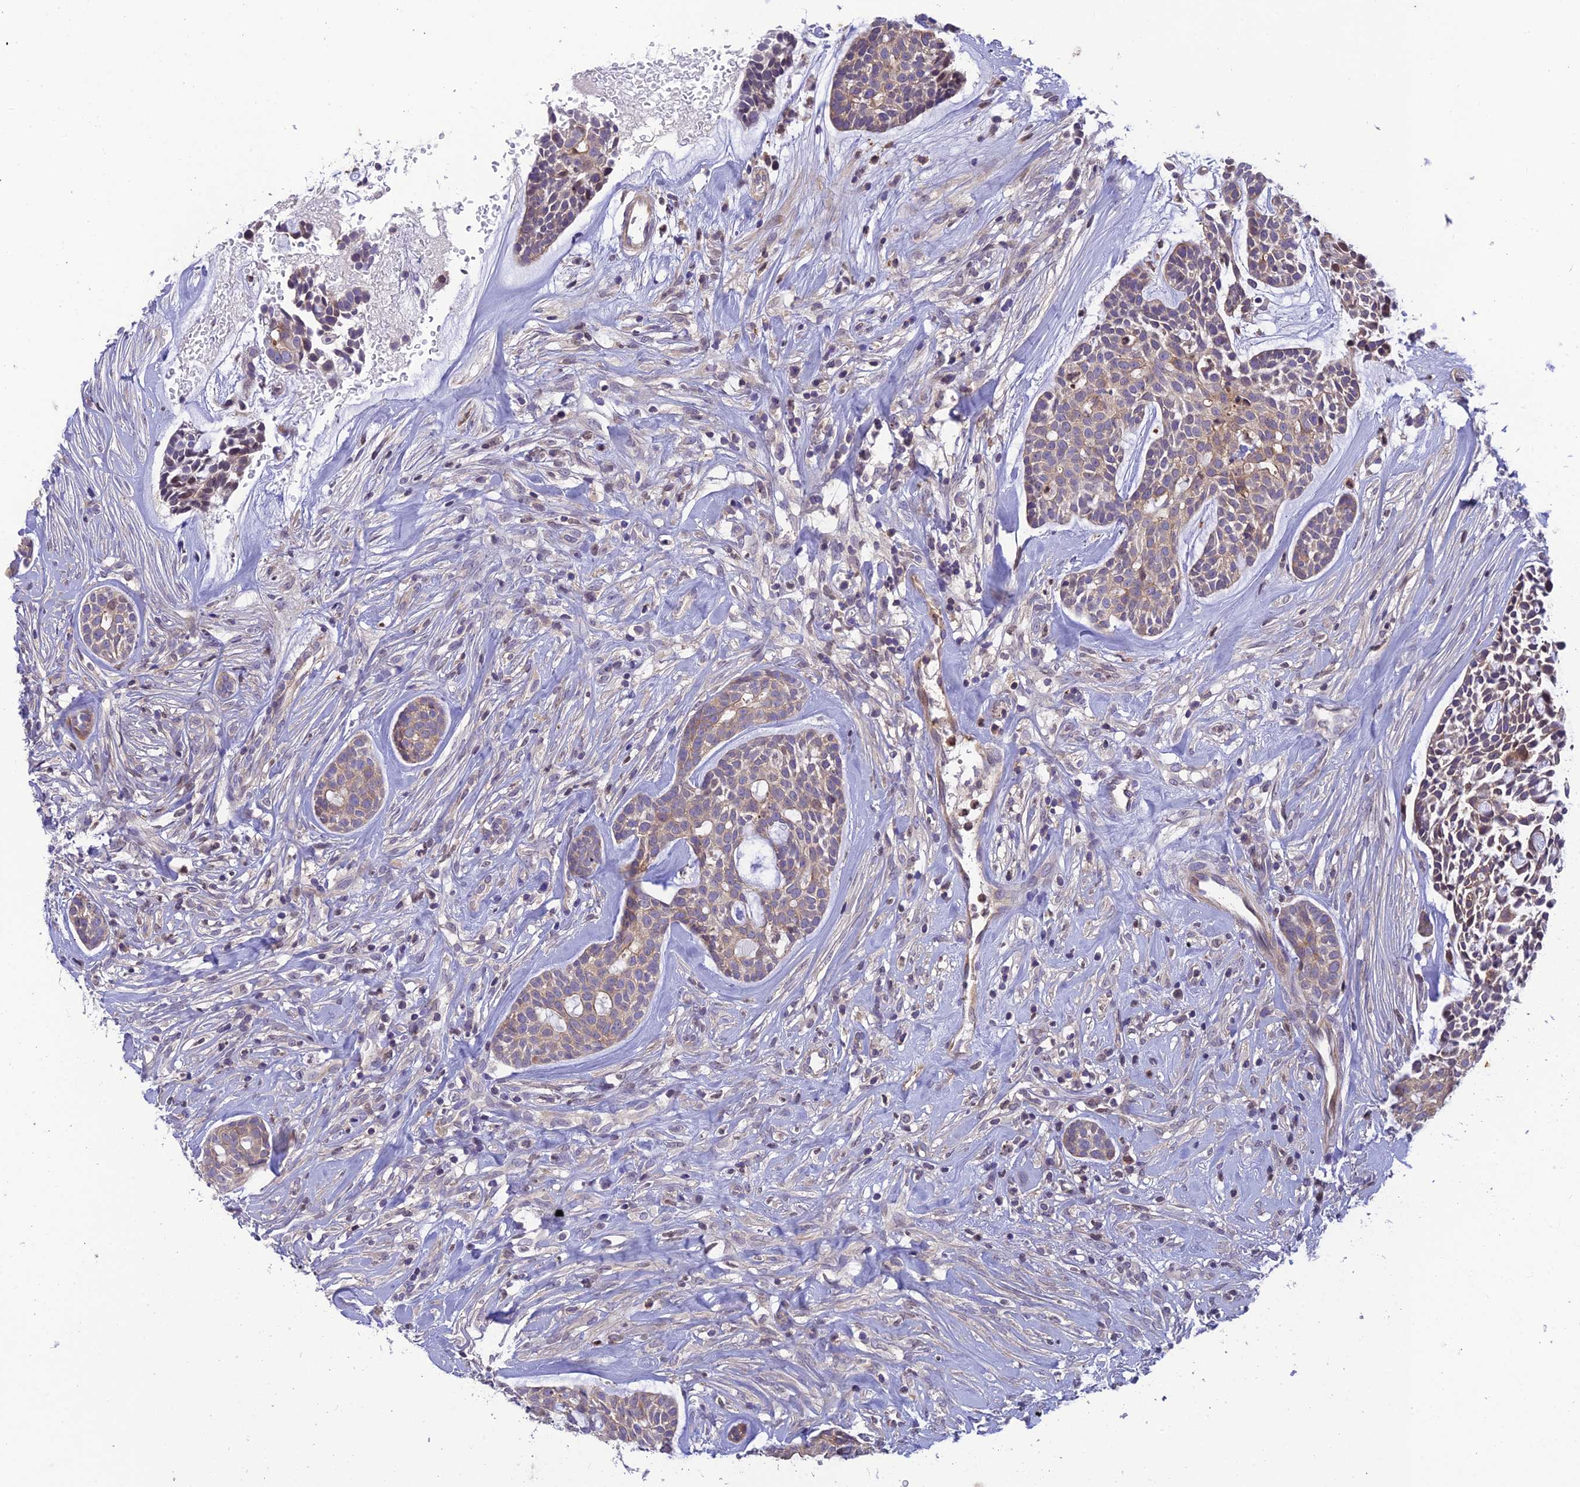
{"staining": {"intensity": "weak", "quantity": "25%-75%", "location": "cytoplasmic/membranous"}, "tissue": "head and neck cancer", "cell_type": "Tumor cells", "image_type": "cancer", "snomed": [{"axis": "morphology", "description": "Normal tissue, NOS"}, {"axis": "morphology", "description": "Adenocarcinoma, NOS"}, {"axis": "topography", "description": "Subcutis"}, {"axis": "topography", "description": "Nasopharynx"}, {"axis": "topography", "description": "Head-Neck"}], "caption": "Tumor cells reveal low levels of weak cytoplasmic/membranous positivity in about 25%-75% of cells in human head and neck adenocarcinoma.", "gene": "BMT2", "patient": {"sex": "female", "age": 73}}